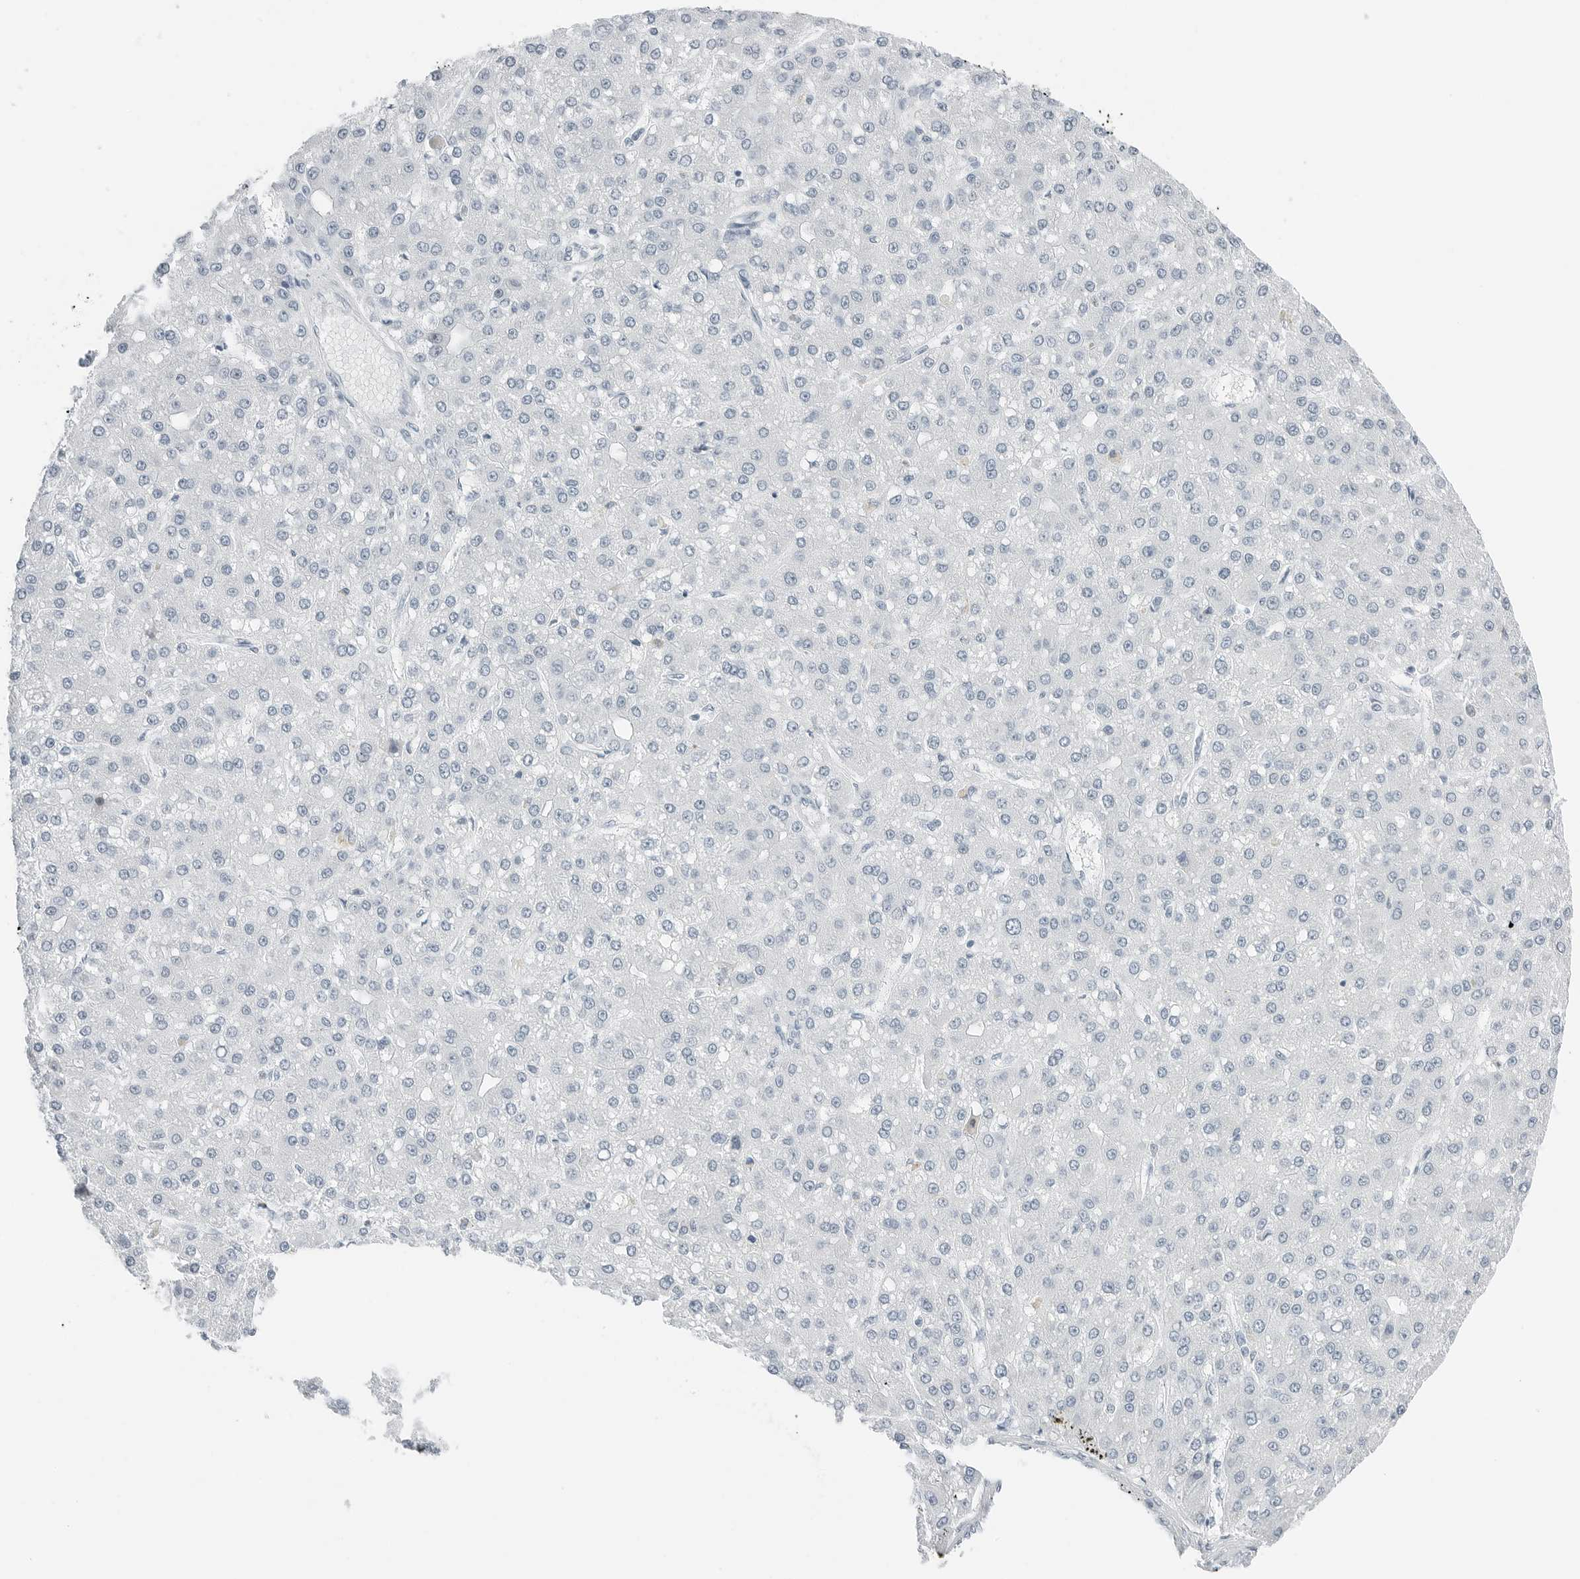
{"staining": {"intensity": "negative", "quantity": "none", "location": "none"}, "tissue": "liver cancer", "cell_type": "Tumor cells", "image_type": "cancer", "snomed": [{"axis": "morphology", "description": "Carcinoma, Hepatocellular, NOS"}, {"axis": "topography", "description": "Liver"}], "caption": "This is a histopathology image of immunohistochemistry (IHC) staining of hepatocellular carcinoma (liver), which shows no expression in tumor cells.", "gene": "NTMT2", "patient": {"sex": "male", "age": 67}}